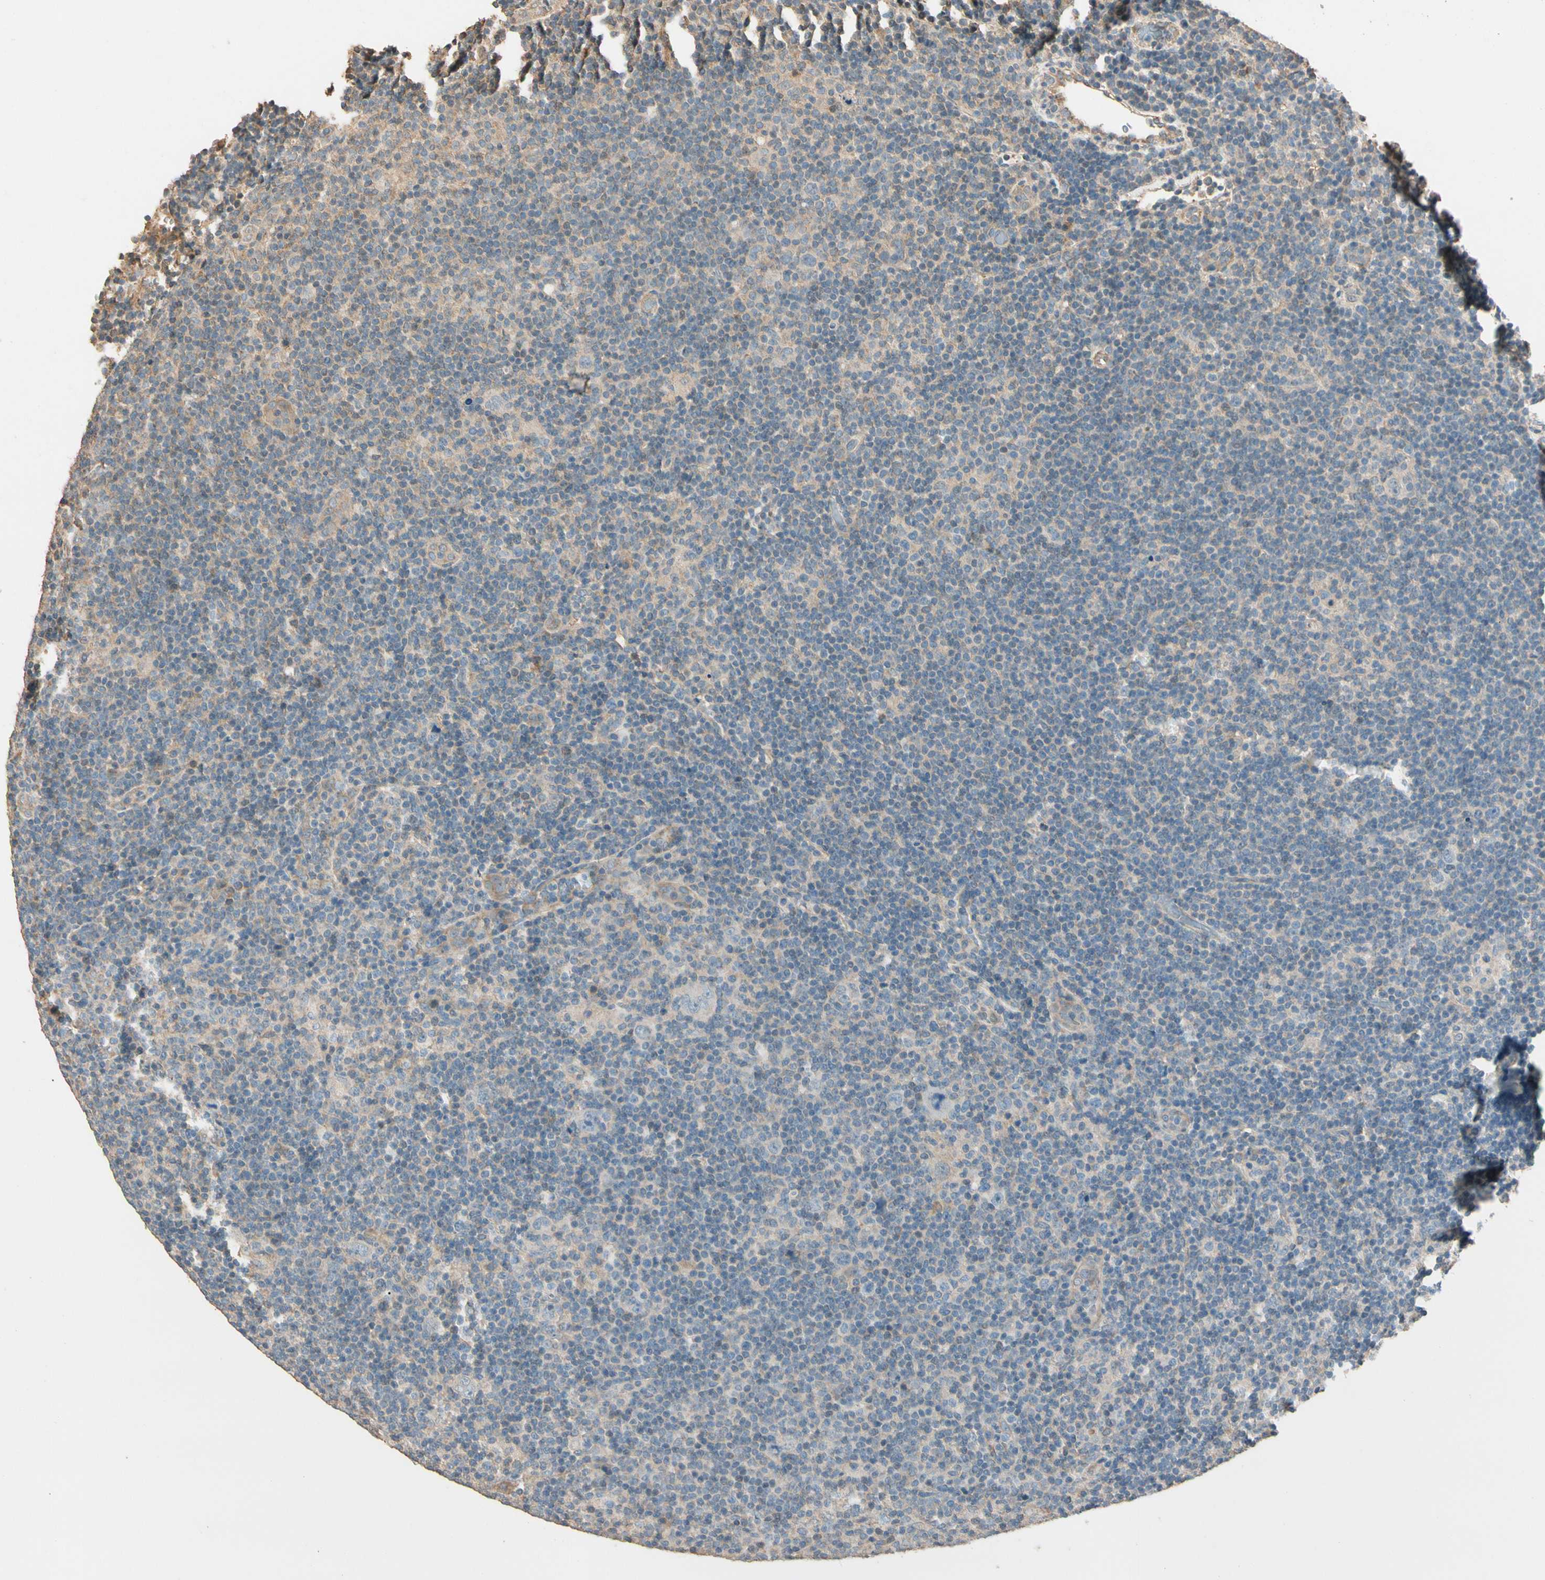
{"staining": {"intensity": "weak", "quantity": "25%-75%", "location": "cytoplasmic/membranous"}, "tissue": "lymphoma", "cell_type": "Tumor cells", "image_type": "cancer", "snomed": [{"axis": "morphology", "description": "Hodgkin's disease, NOS"}, {"axis": "topography", "description": "Lymph node"}], "caption": "Hodgkin's disease was stained to show a protein in brown. There is low levels of weak cytoplasmic/membranous staining in approximately 25%-75% of tumor cells.", "gene": "CDH6", "patient": {"sex": "female", "age": 57}}